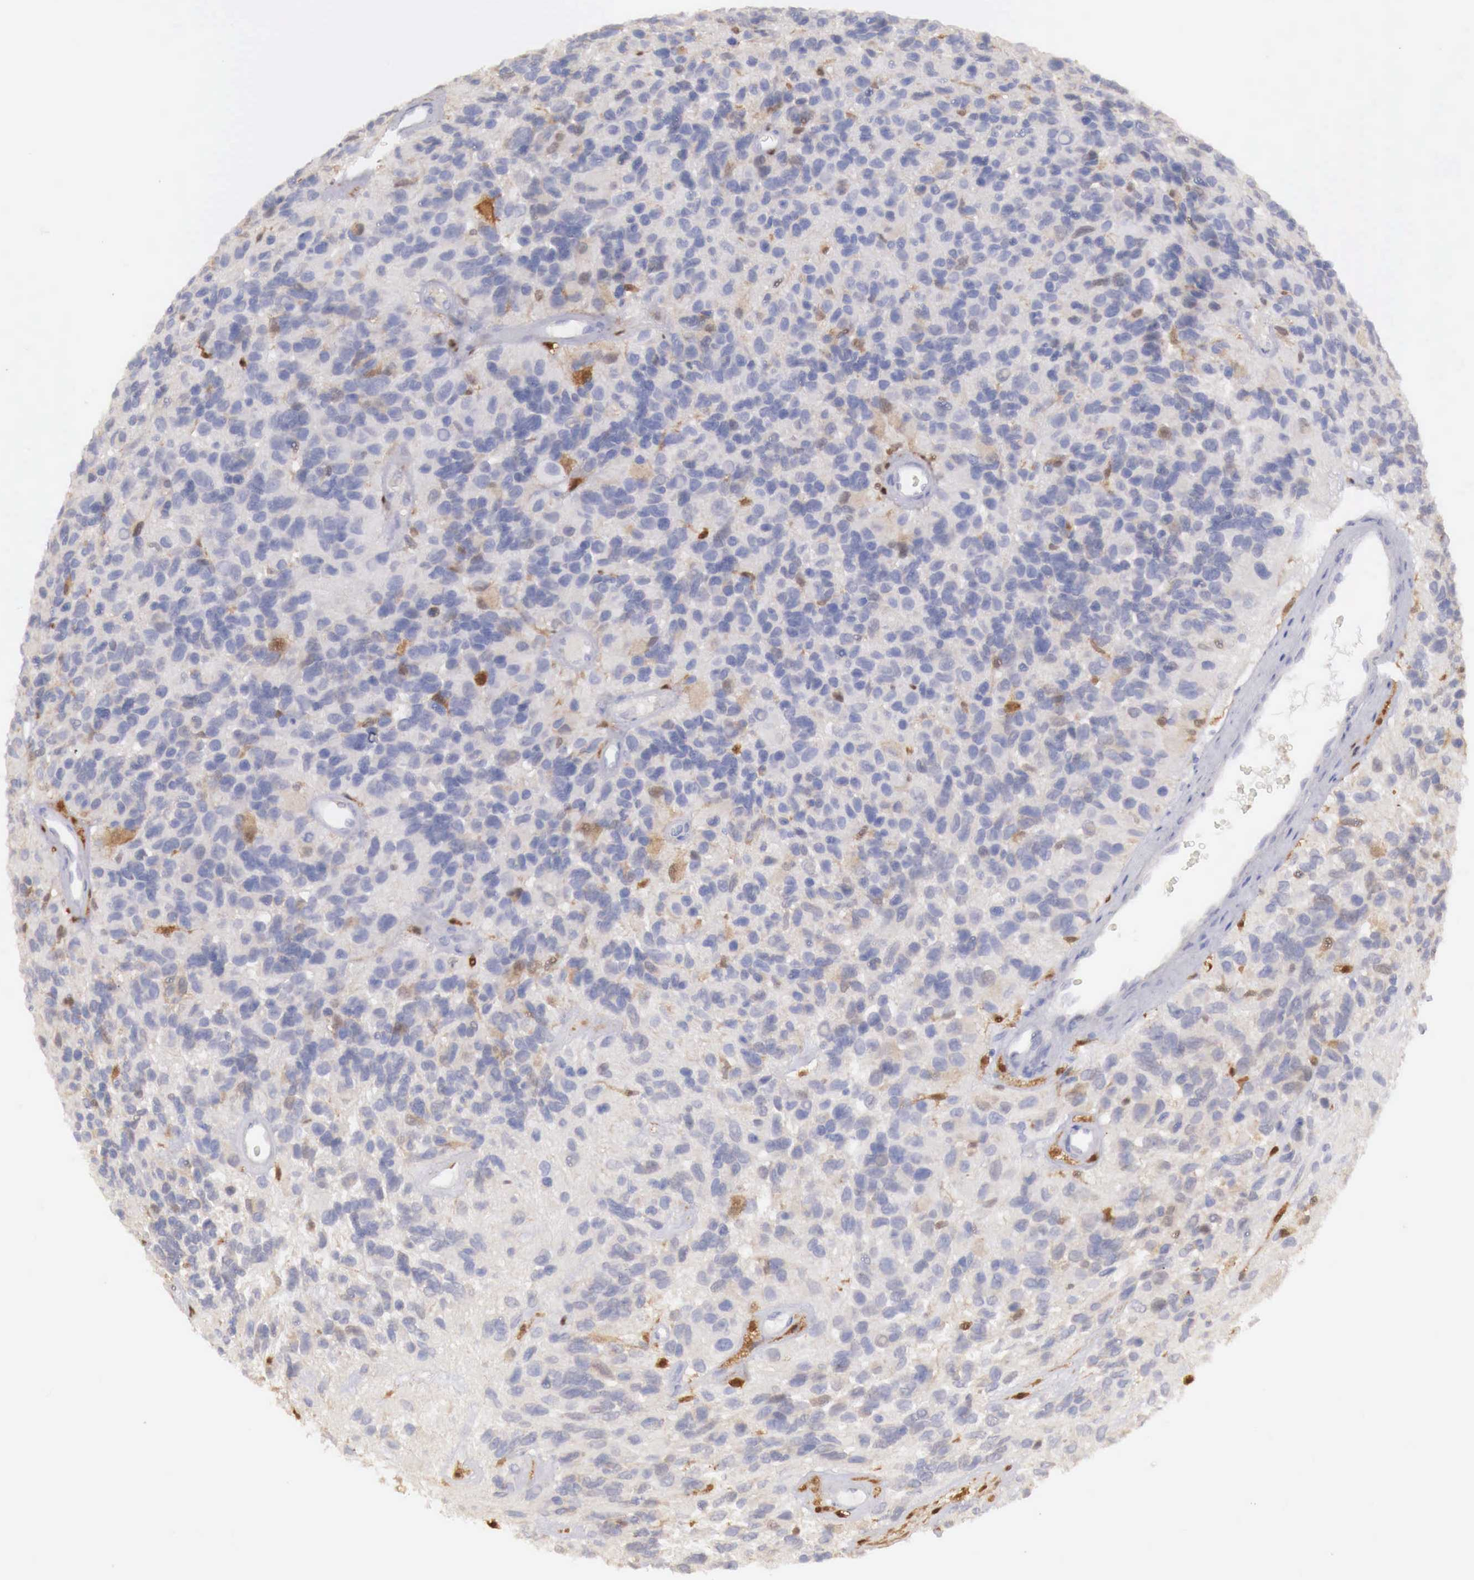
{"staining": {"intensity": "weak", "quantity": "25%-75%", "location": "cytoplasmic/membranous"}, "tissue": "glioma", "cell_type": "Tumor cells", "image_type": "cancer", "snomed": [{"axis": "morphology", "description": "Glioma, malignant, High grade"}, {"axis": "topography", "description": "Brain"}], "caption": "A histopathology image showing weak cytoplasmic/membranous expression in approximately 25%-75% of tumor cells in glioma, as visualized by brown immunohistochemical staining.", "gene": "RENBP", "patient": {"sex": "male", "age": 77}}